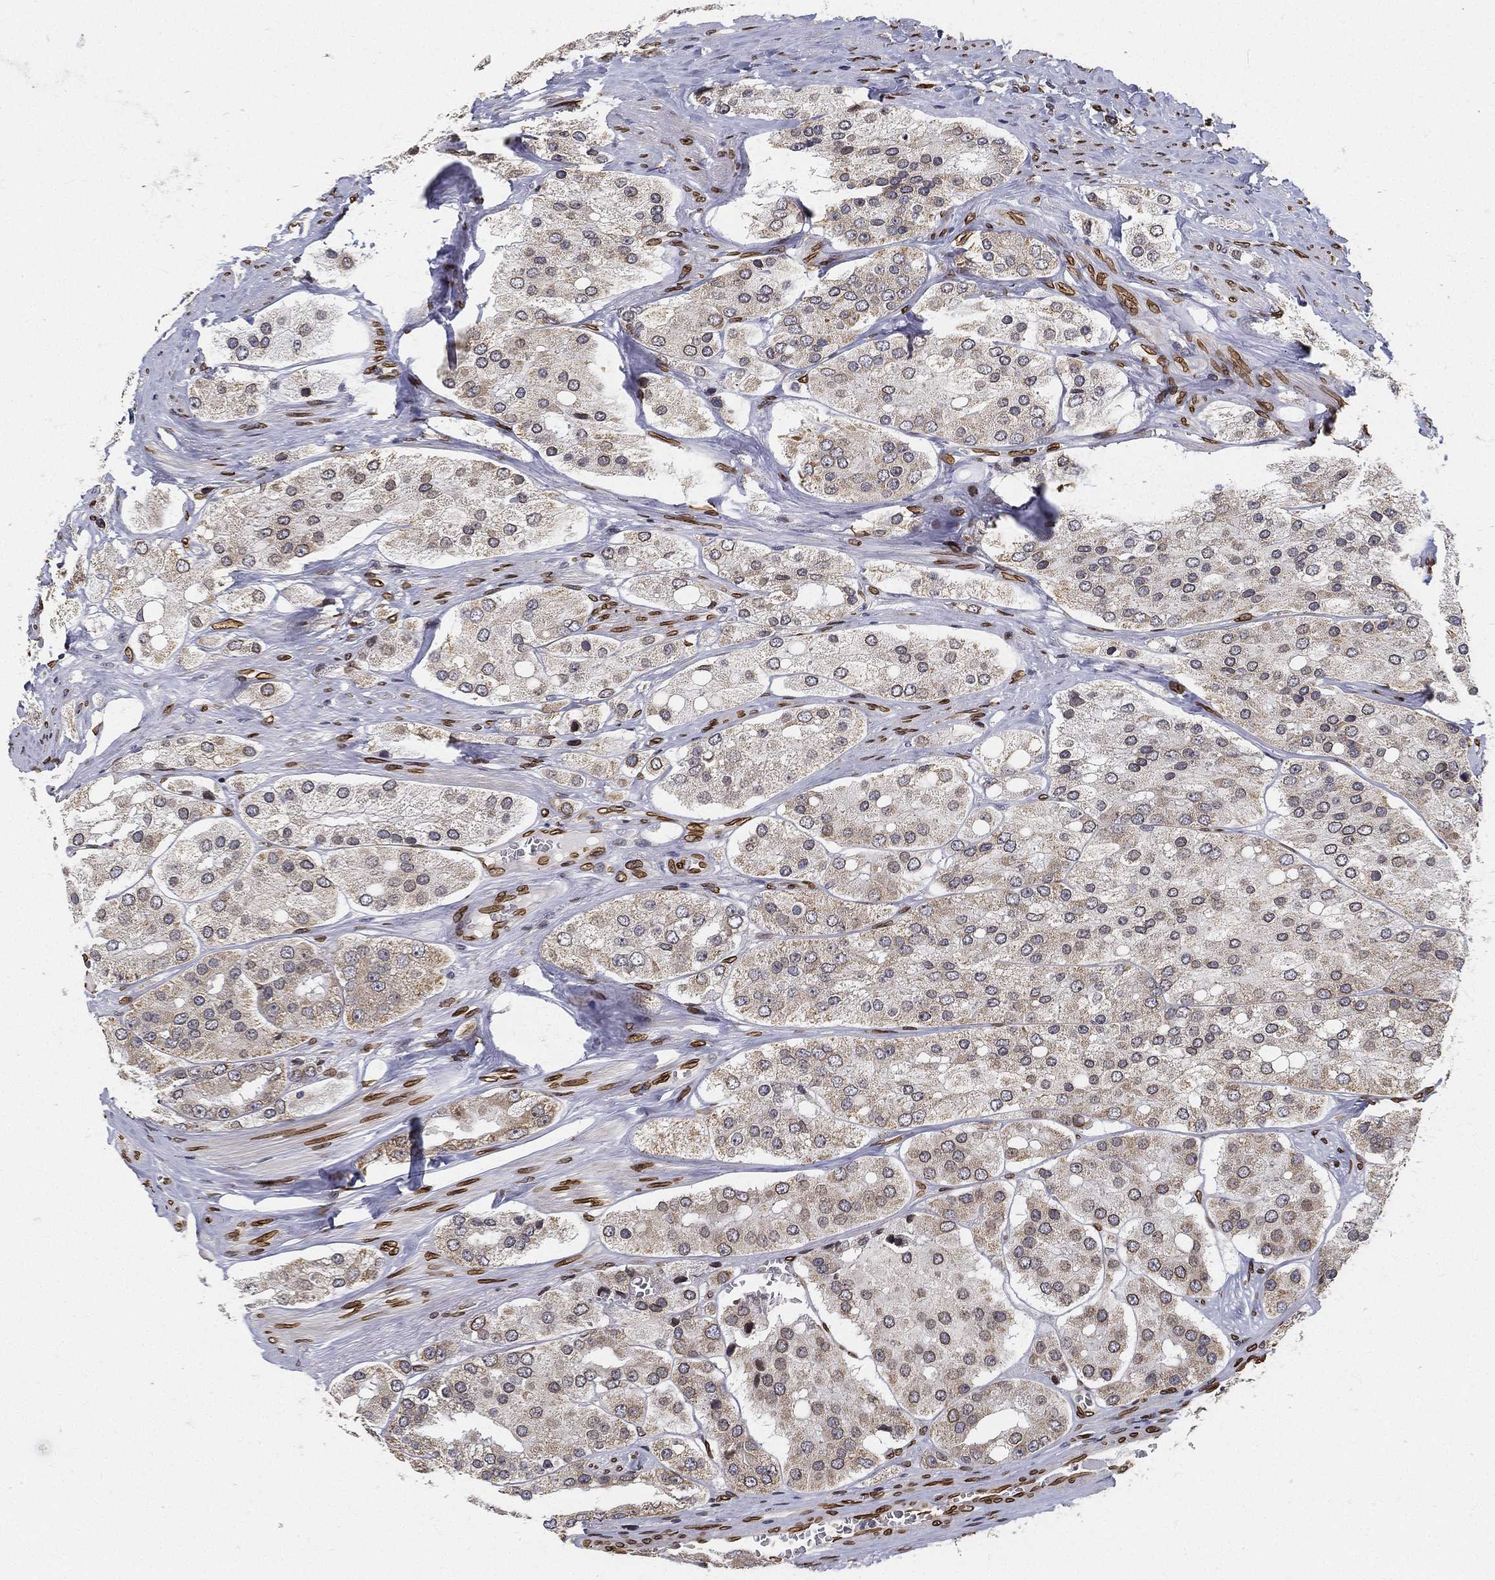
{"staining": {"intensity": "weak", "quantity": "25%-75%", "location": "cytoplasmic/membranous"}, "tissue": "prostate cancer", "cell_type": "Tumor cells", "image_type": "cancer", "snomed": [{"axis": "morphology", "description": "Adenocarcinoma, Low grade"}, {"axis": "topography", "description": "Prostate"}], "caption": "Immunohistochemistry (IHC) (DAB) staining of adenocarcinoma (low-grade) (prostate) reveals weak cytoplasmic/membranous protein staining in approximately 25%-75% of tumor cells. The staining was performed using DAB (3,3'-diaminobenzidine) to visualize the protein expression in brown, while the nuclei were stained in blue with hematoxylin (Magnification: 20x).", "gene": "PALB2", "patient": {"sex": "male", "age": 69}}